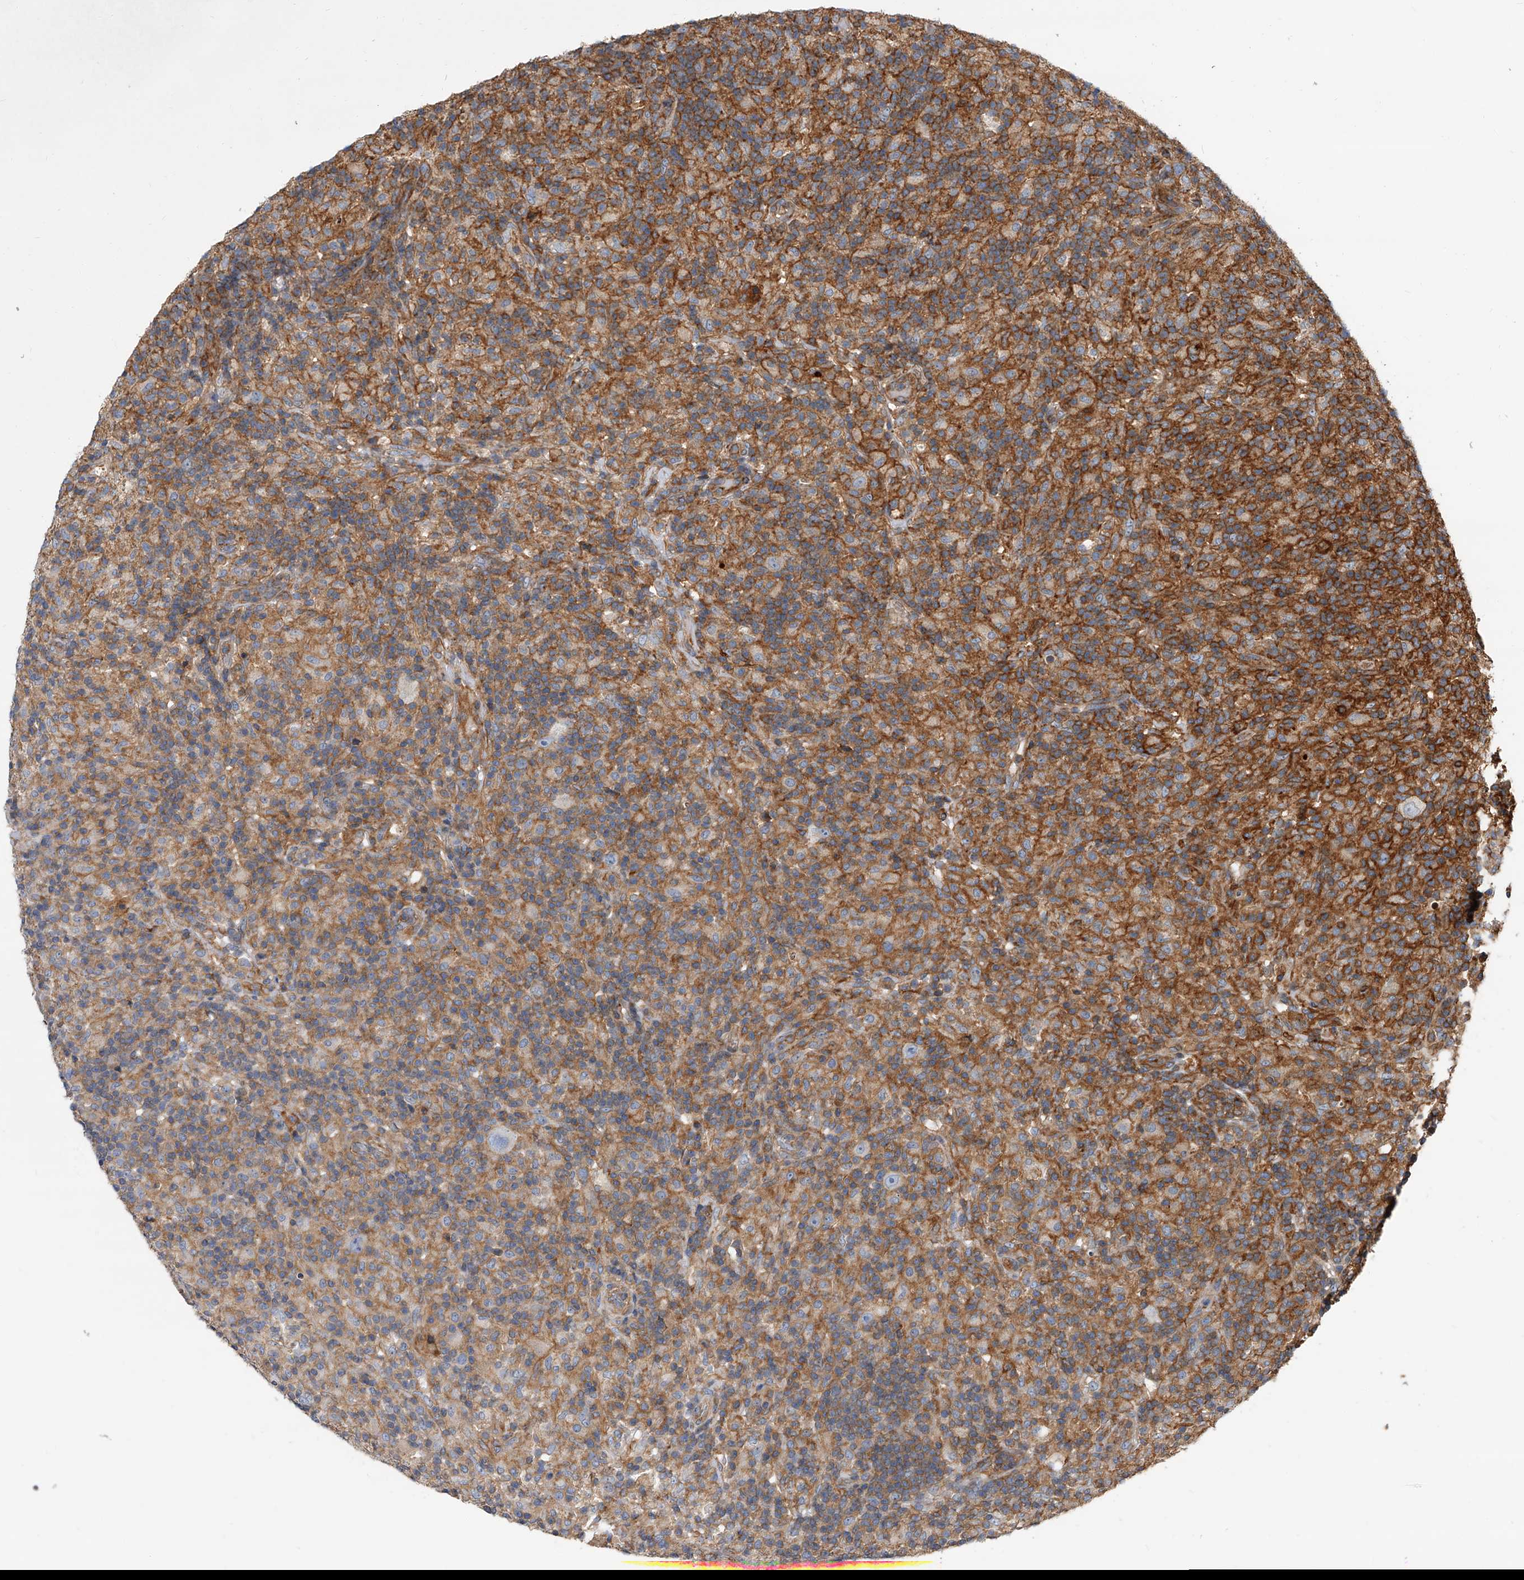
{"staining": {"intensity": "negative", "quantity": "none", "location": "none"}, "tissue": "lymphoma", "cell_type": "Tumor cells", "image_type": "cancer", "snomed": [{"axis": "morphology", "description": "Hodgkin's disease, NOS"}, {"axis": "topography", "description": "Lymph node"}], "caption": "High power microscopy micrograph of an immunohistochemistry histopathology image of Hodgkin's disease, revealing no significant expression in tumor cells.", "gene": "PISD", "patient": {"sex": "male", "age": 70}}